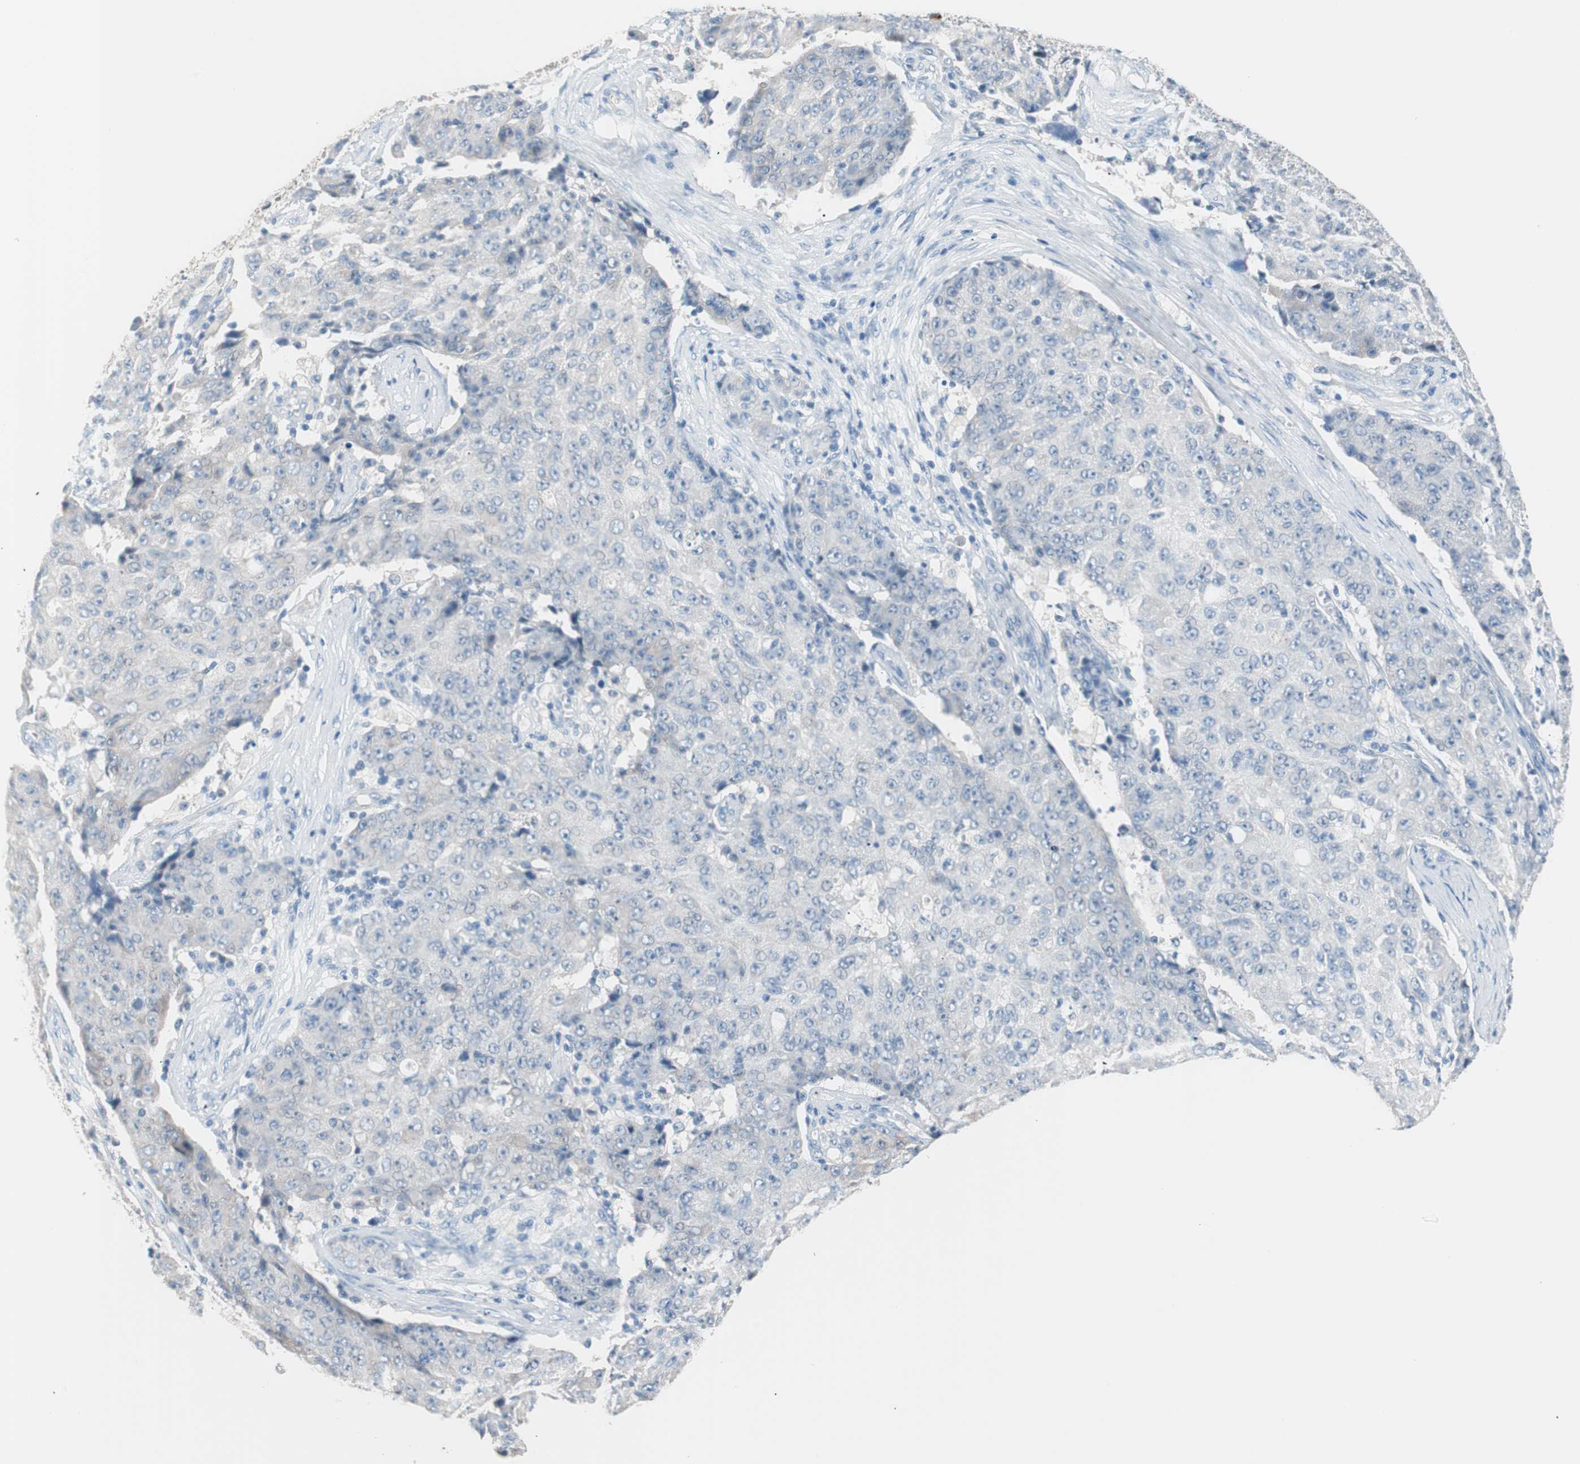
{"staining": {"intensity": "negative", "quantity": "none", "location": "none"}, "tissue": "ovarian cancer", "cell_type": "Tumor cells", "image_type": "cancer", "snomed": [{"axis": "morphology", "description": "Carcinoma, endometroid"}, {"axis": "topography", "description": "Ovary"}], "caption": "This is a image of IHC staining of ovarian endometroid carcinoma, which shows no staining in tumor cells. (Immunohistochemistry, brightfield microscopy, high magnification).", "gene": "VIL1", "patient": {"sex": "female", "age": 42}}